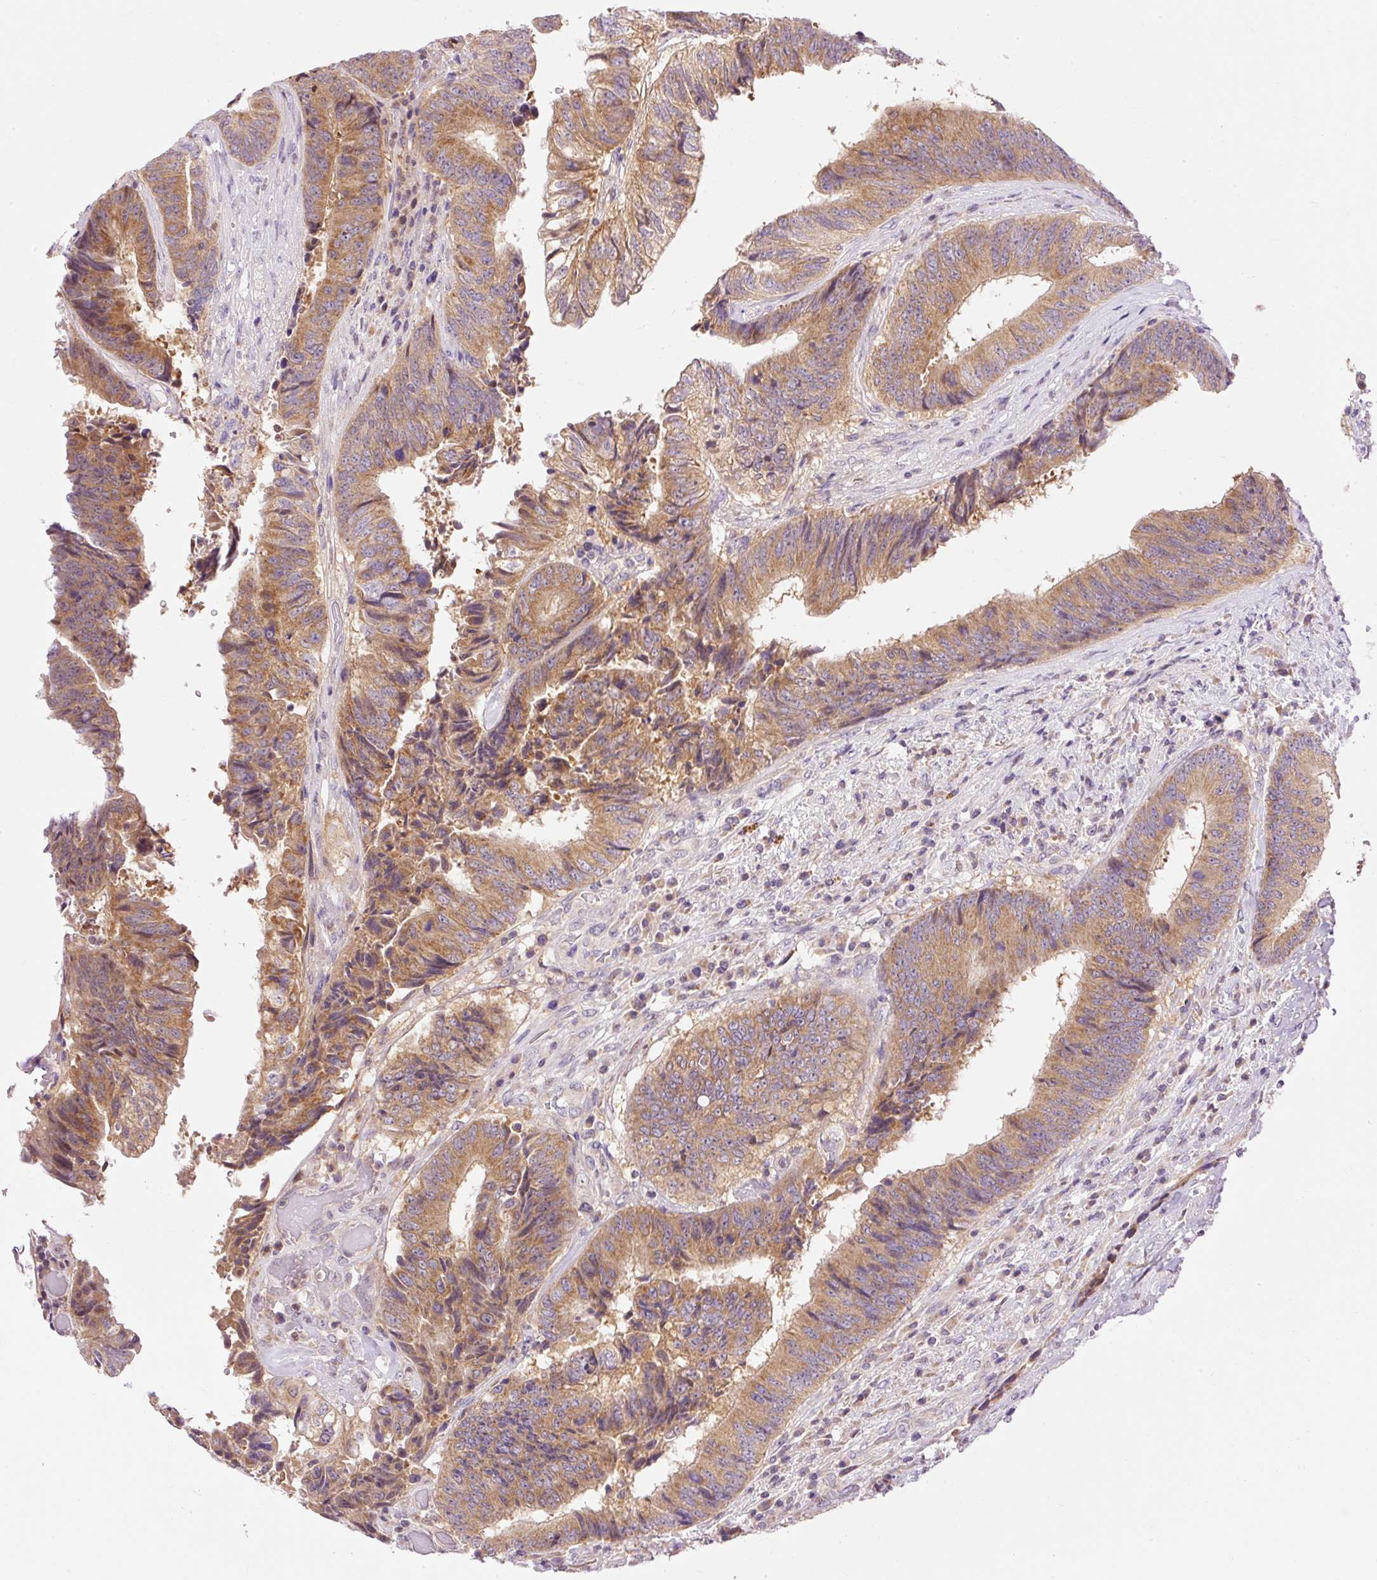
{"staining": {"intensity": "moderate", "quantity": ">75%", "location": "cytoplasmic/membranous"}, "tissue": "colorectal cancer", "cell_type": "Tumor cells", "image_type": "cancer", "snomed": [{"axis": "morphology", "description": "Adenocarcinoma, NOS"}, {"axis": "topography", "description": "Rectum"}], "caption": "Adenocarcinoma (colorectal) was stained to show a protein in brown. There is medium levels of moderate cytoplasmic/membranous staining in about >75% of tumor cells.", "gene": "IMMT", "patient": {"sex": "male", "age": 72}}